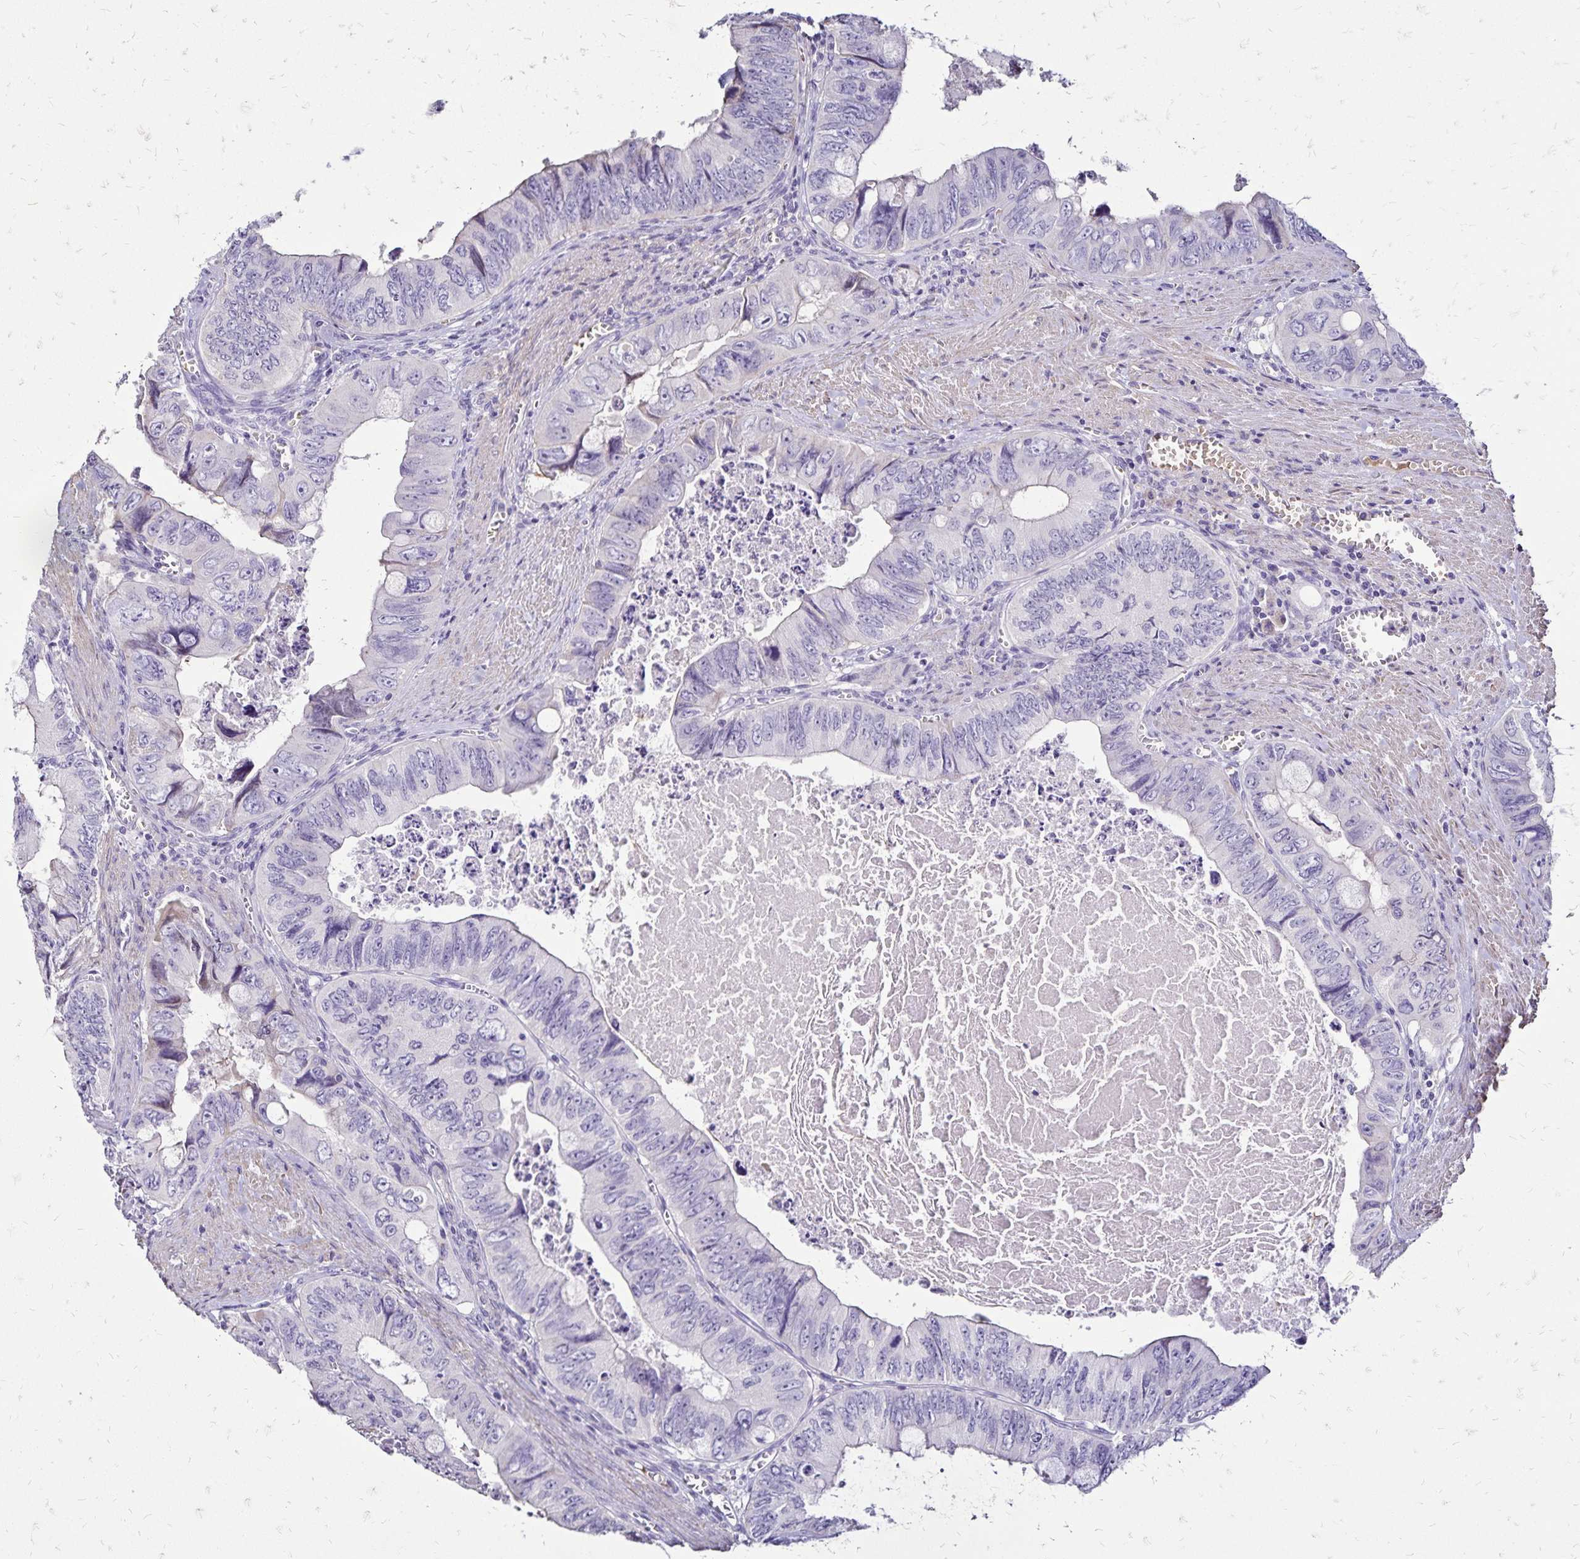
{"staining": {"intensity": "negative", "quantity": "none", "location": "none"}, "tissue": "colorectal cancer", "cell_type": "Tumor cells", "image_type": "cancer", "snomed": [{"axis": "morphology", "description": "Adenocarcinoma, NOS"}, {"axis": "topography", "description": "Colon"}], "caption": "This is a image of immunohistochemistry staining of adenocarcinoma (colorectal), which shows no positivity in tumor cells. (DAB (3,3'-diaminobenzidine) immunohistochemistry, high magnification).", "gene": "KISS1", "patient": {"sex": "female", "age": 84}}